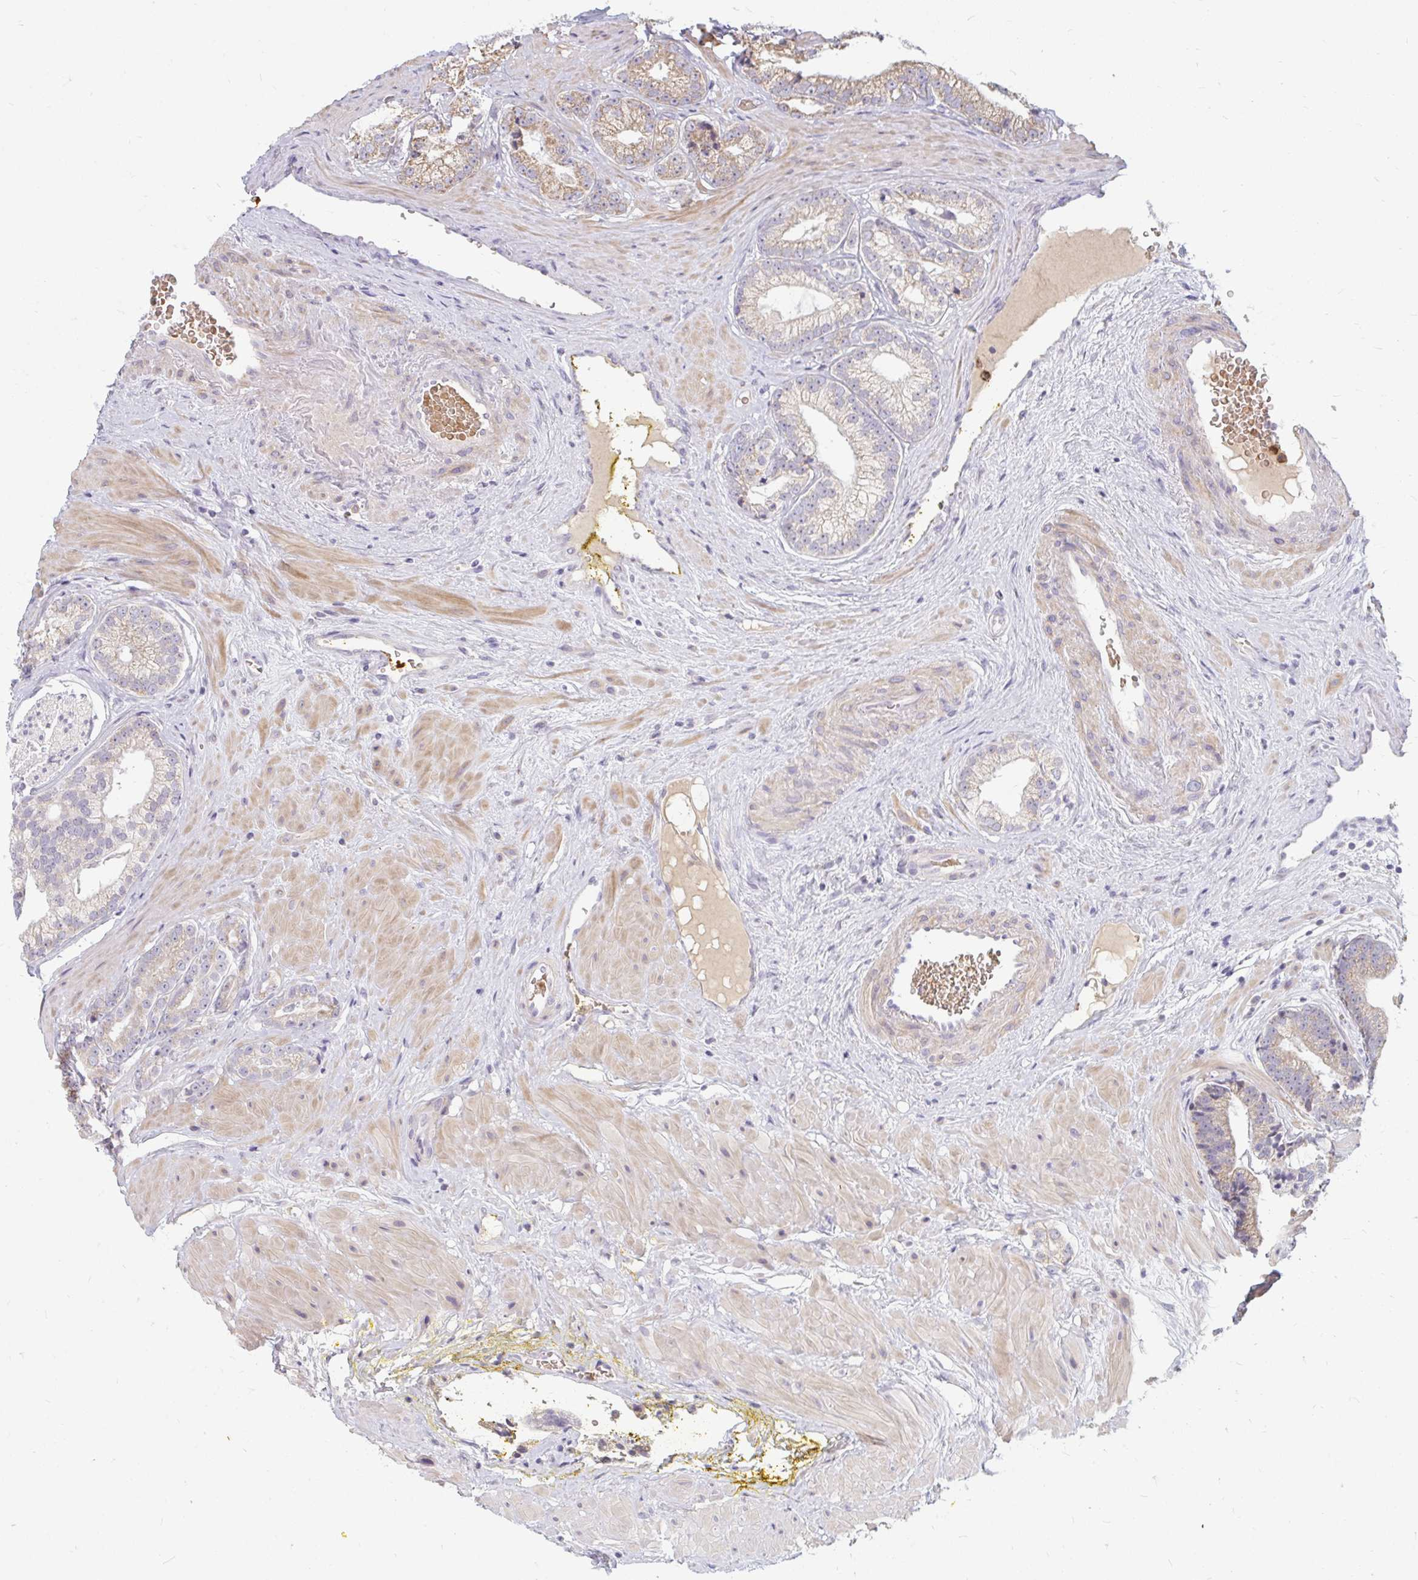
{"staining": {"intensity": "moderate", "quantity": "25%-75%", "location": "cytoplasmic/membranous"}, "tissue": "prostate cancer", "cell_type": "Tumor cells", "image_type": "cancer", "snomed": [{"axis": "morphology", "description": "Adenocarcinoma, Low grade"}, {"axis": "topography", "description": "Prostate"}], "caption": "Human prostate cancer (adenocarcinoma (low-grade)) stained for a protein (brown) exhibits moderate cytoplasmic/membranous positive positivity in approximately 25%-75% of tumor cells.", "gene": "RAB33A", "patient": {"sex": "male", "age": 61}}